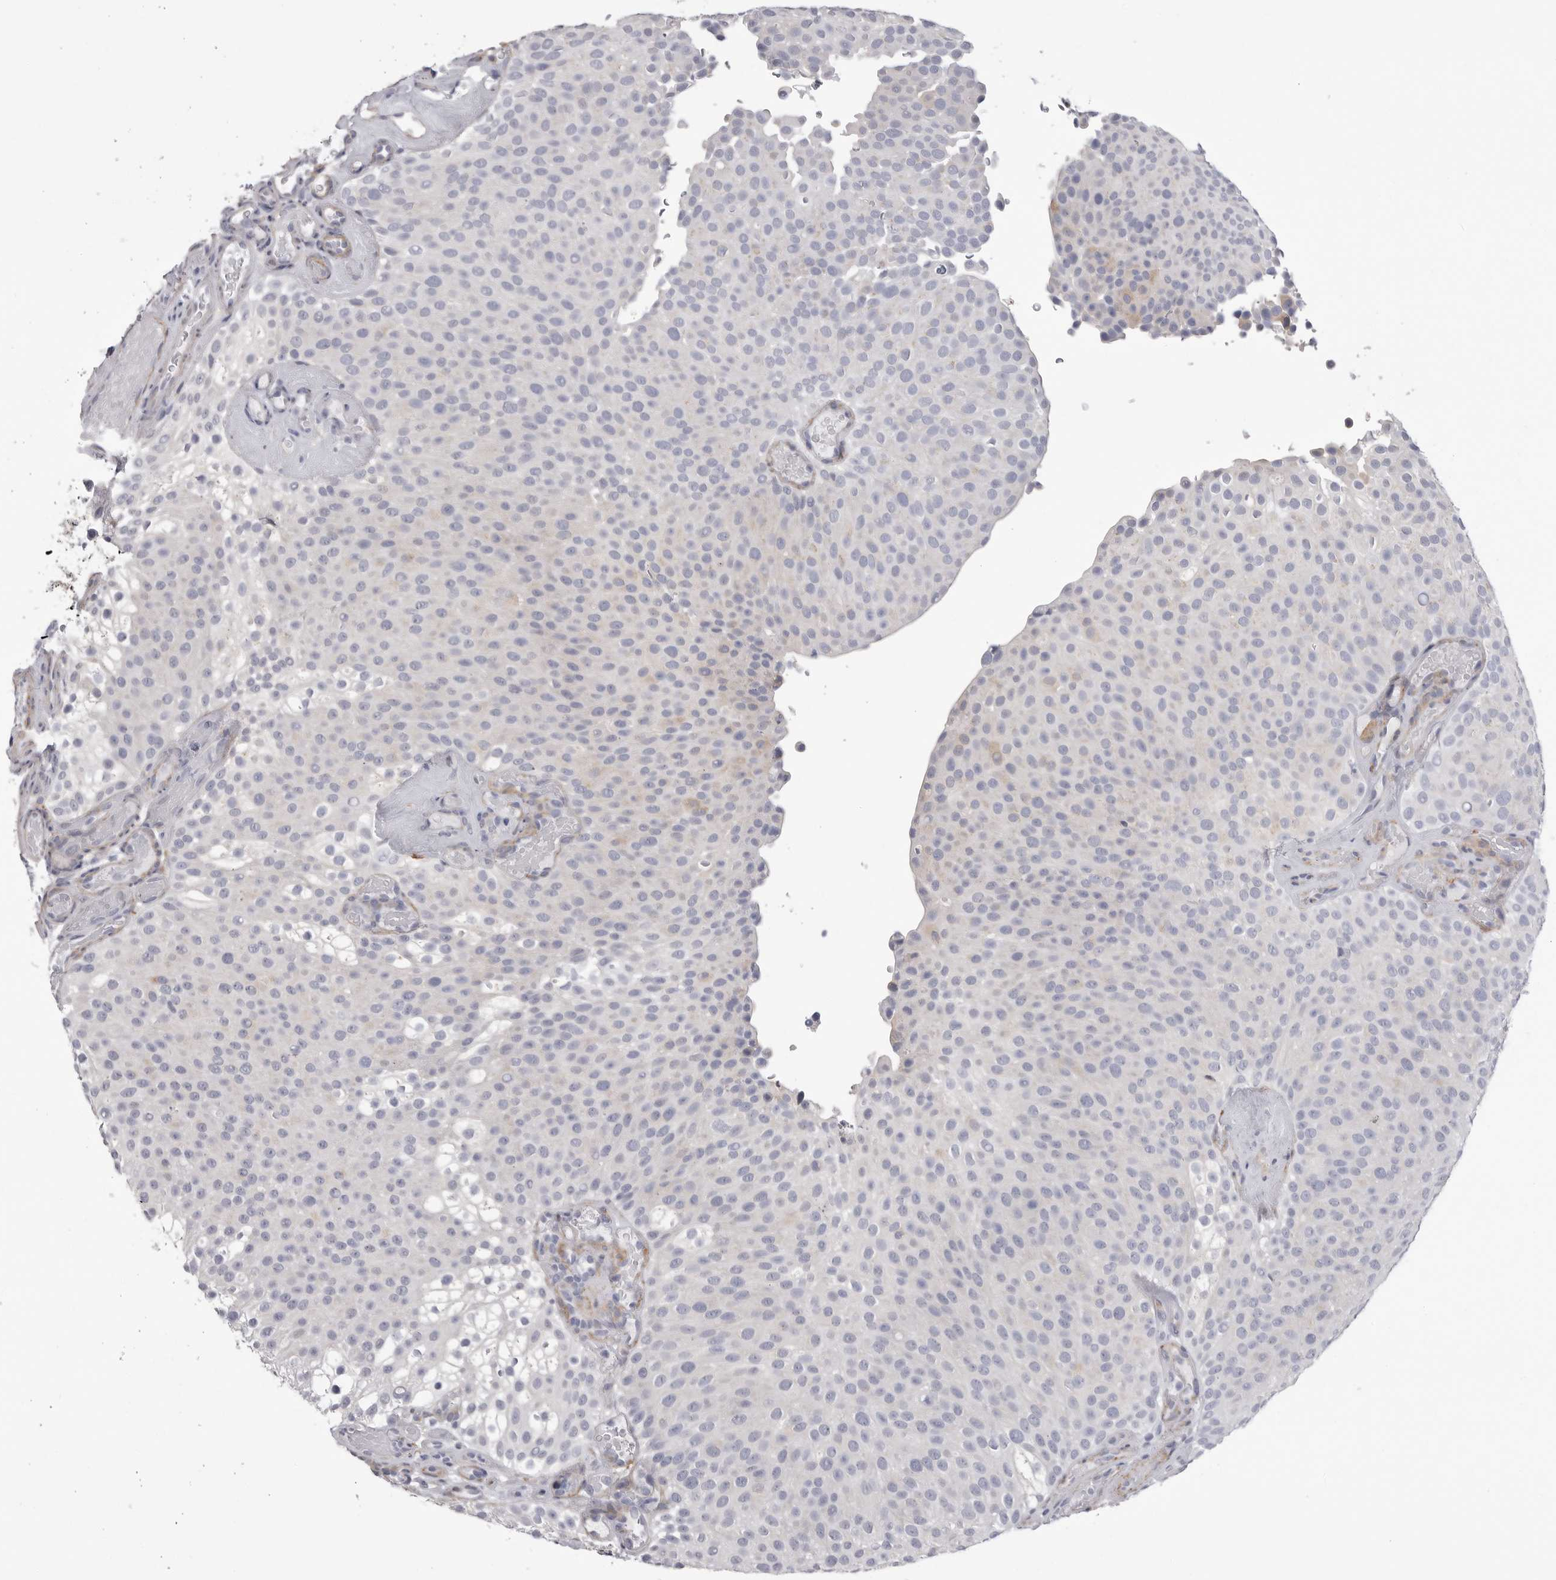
{"staining": {"intensity": "negative", "quantity": "none", "location": "none"}, "tissue": "urothelial cancer", "cell_type": "Tumor cells", "image_type": "cancer", "snomed": [{"axis": "morphology", "description": "Urothelial carcinoma, Low grade"}, {"axis": "topography", "description": "Urinary bladder"}], "caption": "IHC of human urothelial carcinoma (low-grade) exhibits no staining in tumor cells.", "gene": "AKAP12", "patient": {"sex": "male", "age": 78}}